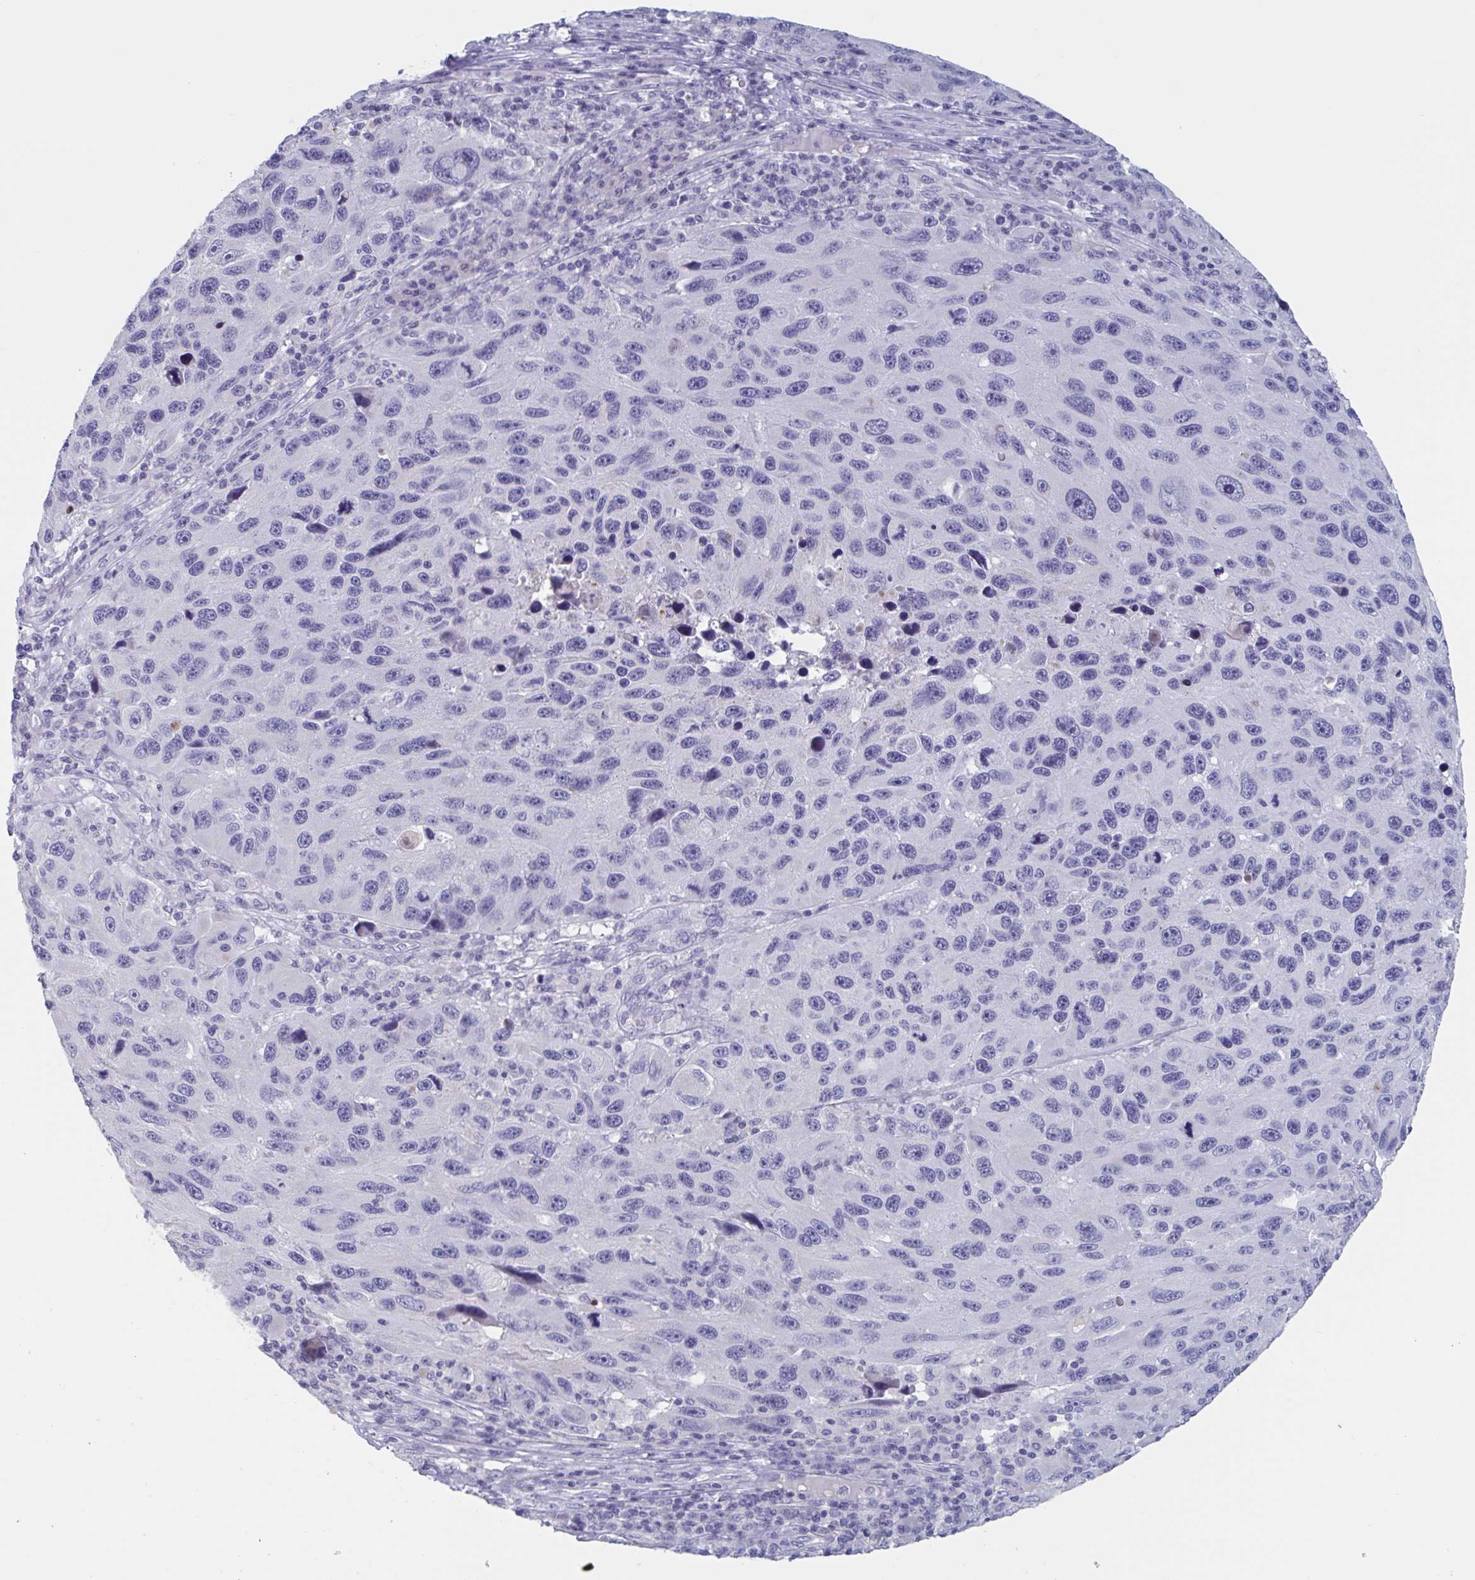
{"staining": {"intensity": "negative", "quantity": "none", "location": "none"}, "tissue": "melanoma", "cell_type": "Tumor cells", "image_type": "cancer", "snomed": [{"axis": "morphology", "description": "Malignant melanoma, NOS"}, {"axis": "topography", "description": "Skin"}], "caption": "Image shows no significant protein staining in tumor cells of malignant melanoma. The staining was performed using DAB (3,3'-diaminobenzidine) to visualize the protein expression in brown, while the nuclei were stained in blue with hematoxylin (Magnification: 20x).", "gene": "NDUFC2", "patient": {"sex": "male", "age": 53}}